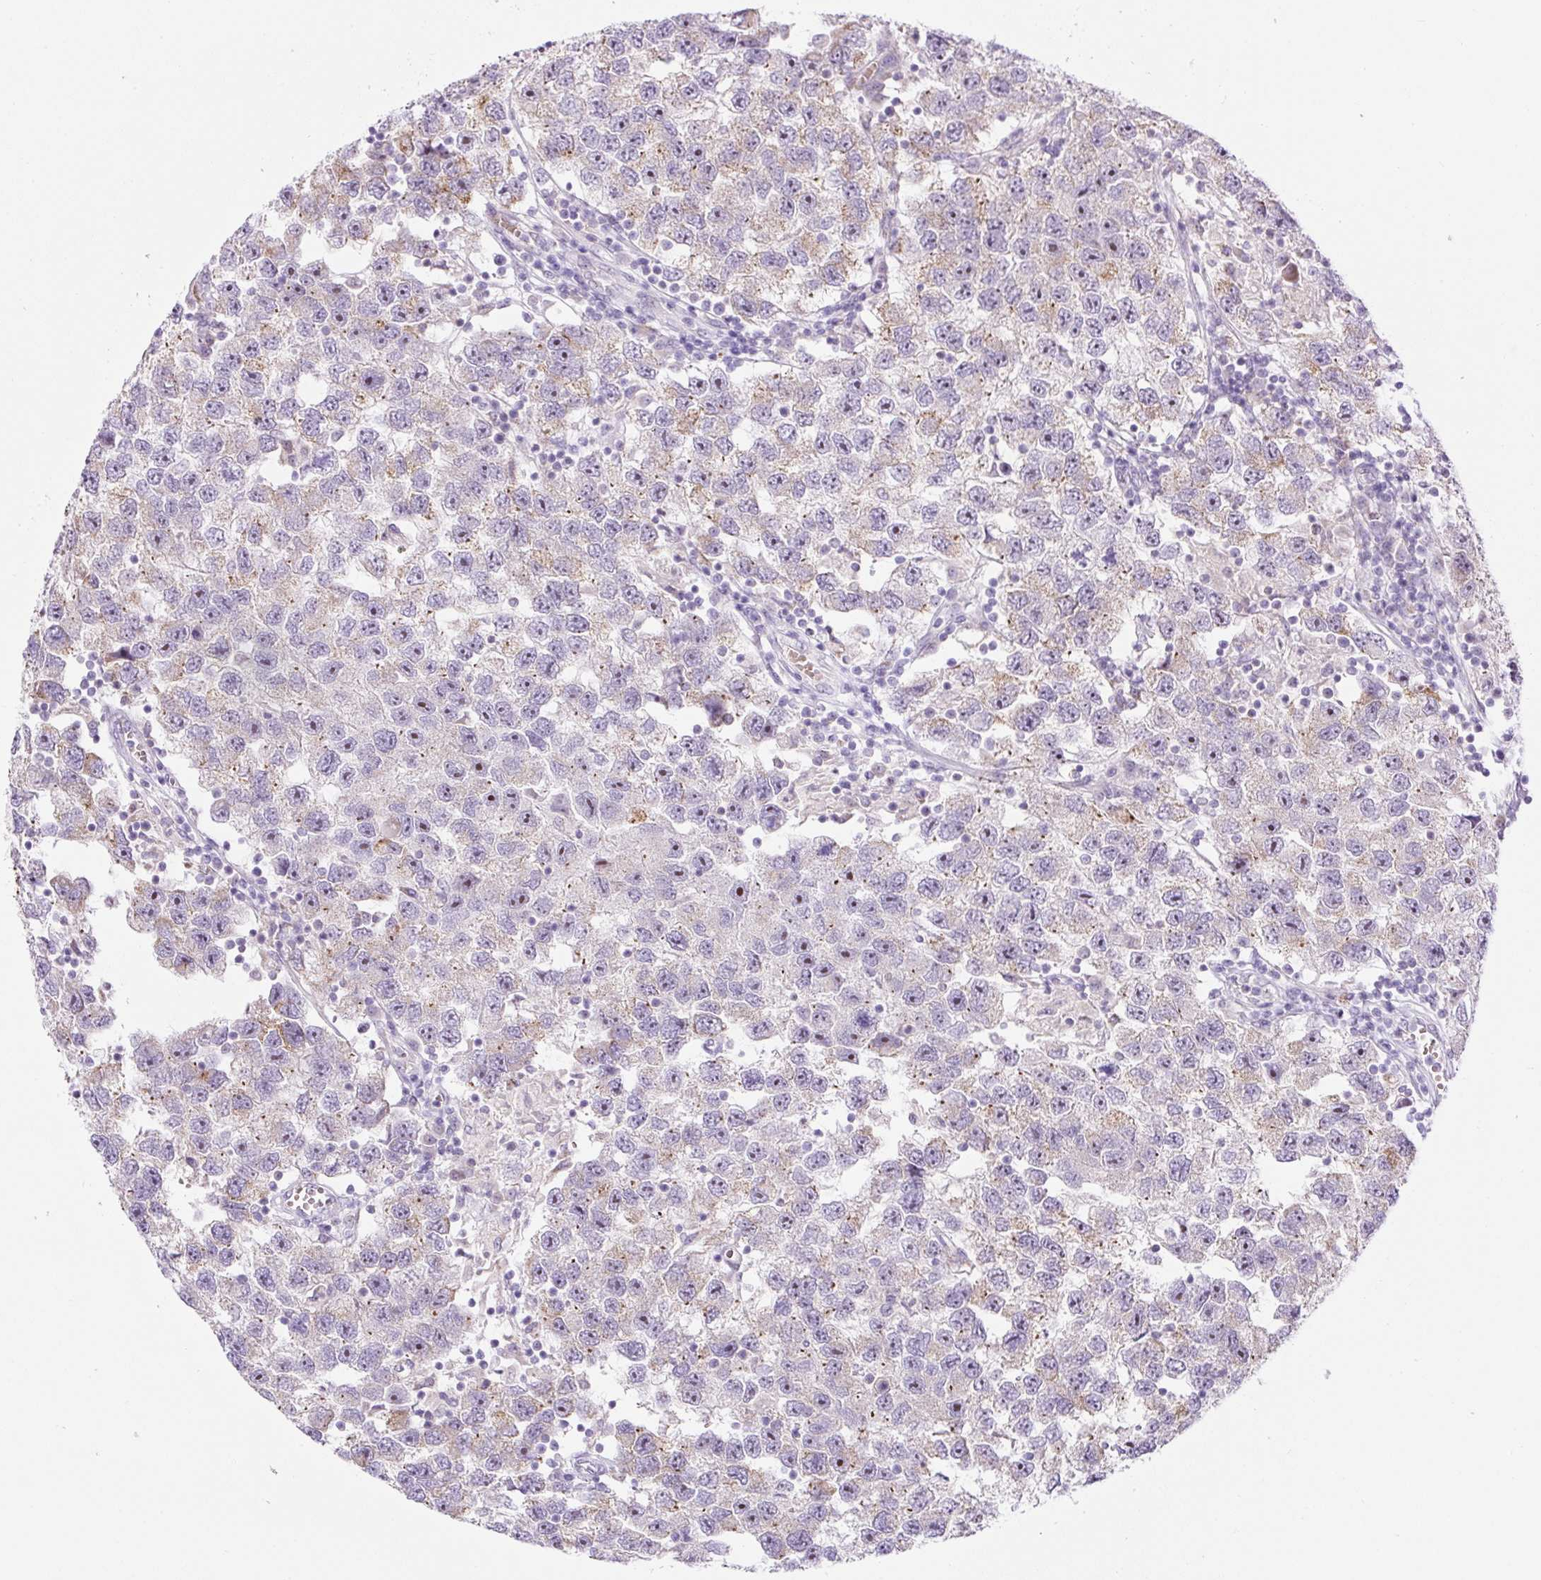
{"staining": {"intensity": "moderate", "quantity": "25%-75%", "location": "cytoplasmic/membranous"}, "tissue": "testis cancer", "cell_type": "Tumor cells", "image_type": "cancer", "snomed": [{"axis": "morphology", "description": "Seminoma, NOS"}, {"axis": "topography", "description": "Testis"}], "caption": "Moderate cytoplasmic/membranous protein expression is present in approximately 25%-75% of tumor cells in testis cancer.", "gene": "ZNF596", "patient": {"sex": "male", "age": 26}}